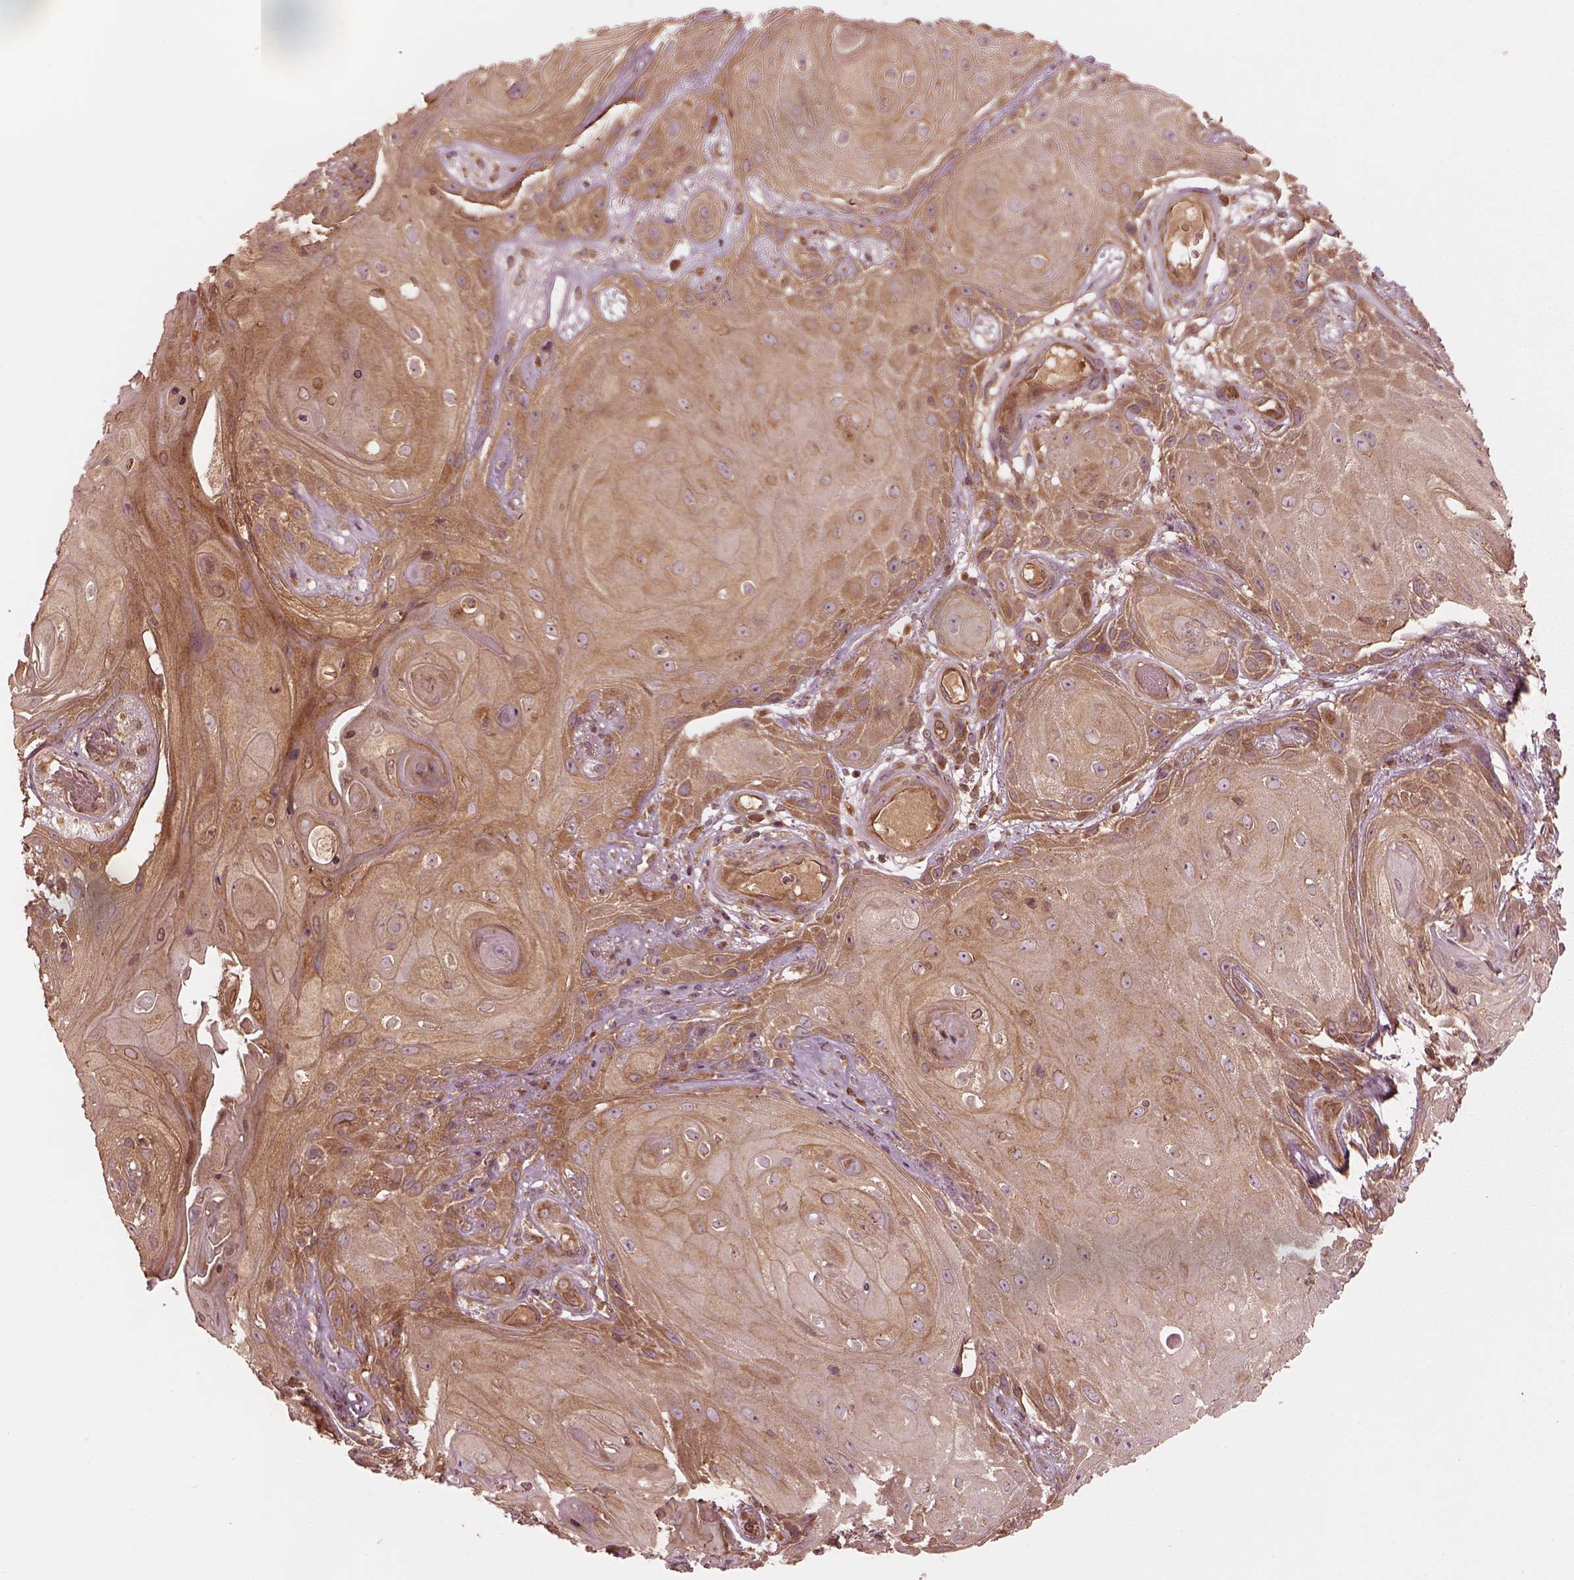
{"staining": {"intensity": "moderate", "quantity": "25%-75%", "location": "cytoplasmic/membranous"}, "tissue": "skin cancer", "cell_type": "Tumor cells", "image_type": "cancer", "snomed": [{"axis": "morphology", "description": "Squamous cell carcinoma, NOS"}, {"axis": "topography", "description": "Skin"}], "caption": "An immunohistochemistry image of tumor tissue is shown. Protein staining in brown shows moderate cytoplasmic/membranous positivity in skin squamous cell carcinoma within tumor cells.", "gene": "PIK3R2", "patient": {"sex": "male", "age": 62}}